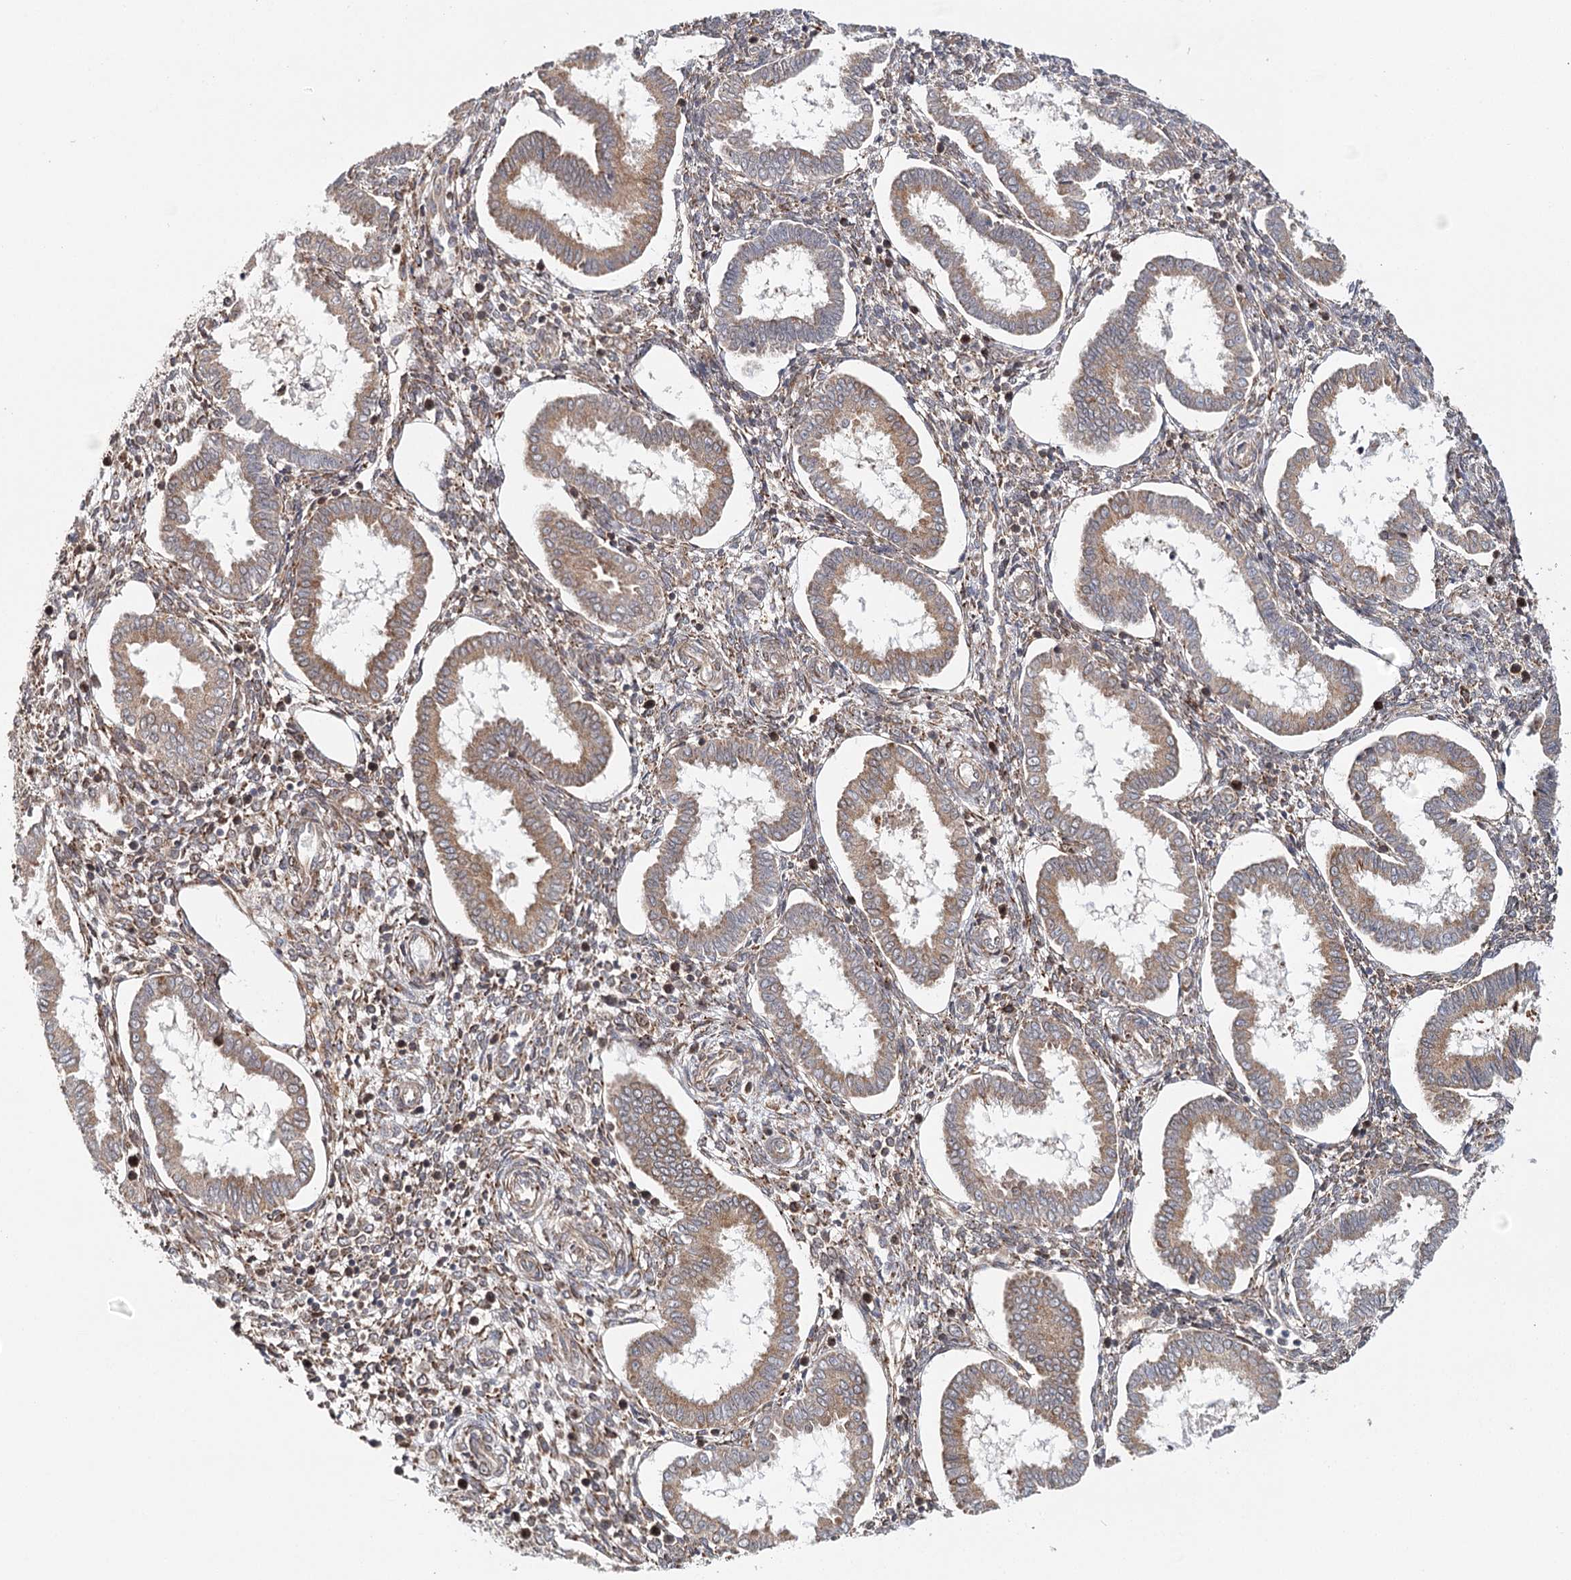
{"staining": {"intensity": "moderate", "quantity": ">75%", "location": "cytoplasmic/membranous"}, "tissue": "endometrium", "cell_type": "Cells in endometrial stroma", "image_type": "normal", "snomed": [{"axis": "morphology", "description": "Normal tissue, NOS"}, {"axis": "topography", "description": "Endometrium"}], "caption": "Immunohistochemistry micrograph of unremarkable endometrium stained for a protein (brown), which displays medium levels of moderate cytoplasmic/membranous positivity in approximately >75% of cells in endometrial stroma.", "gene": "MKNK1", "patient": {"sex": "female", "age": 24}}